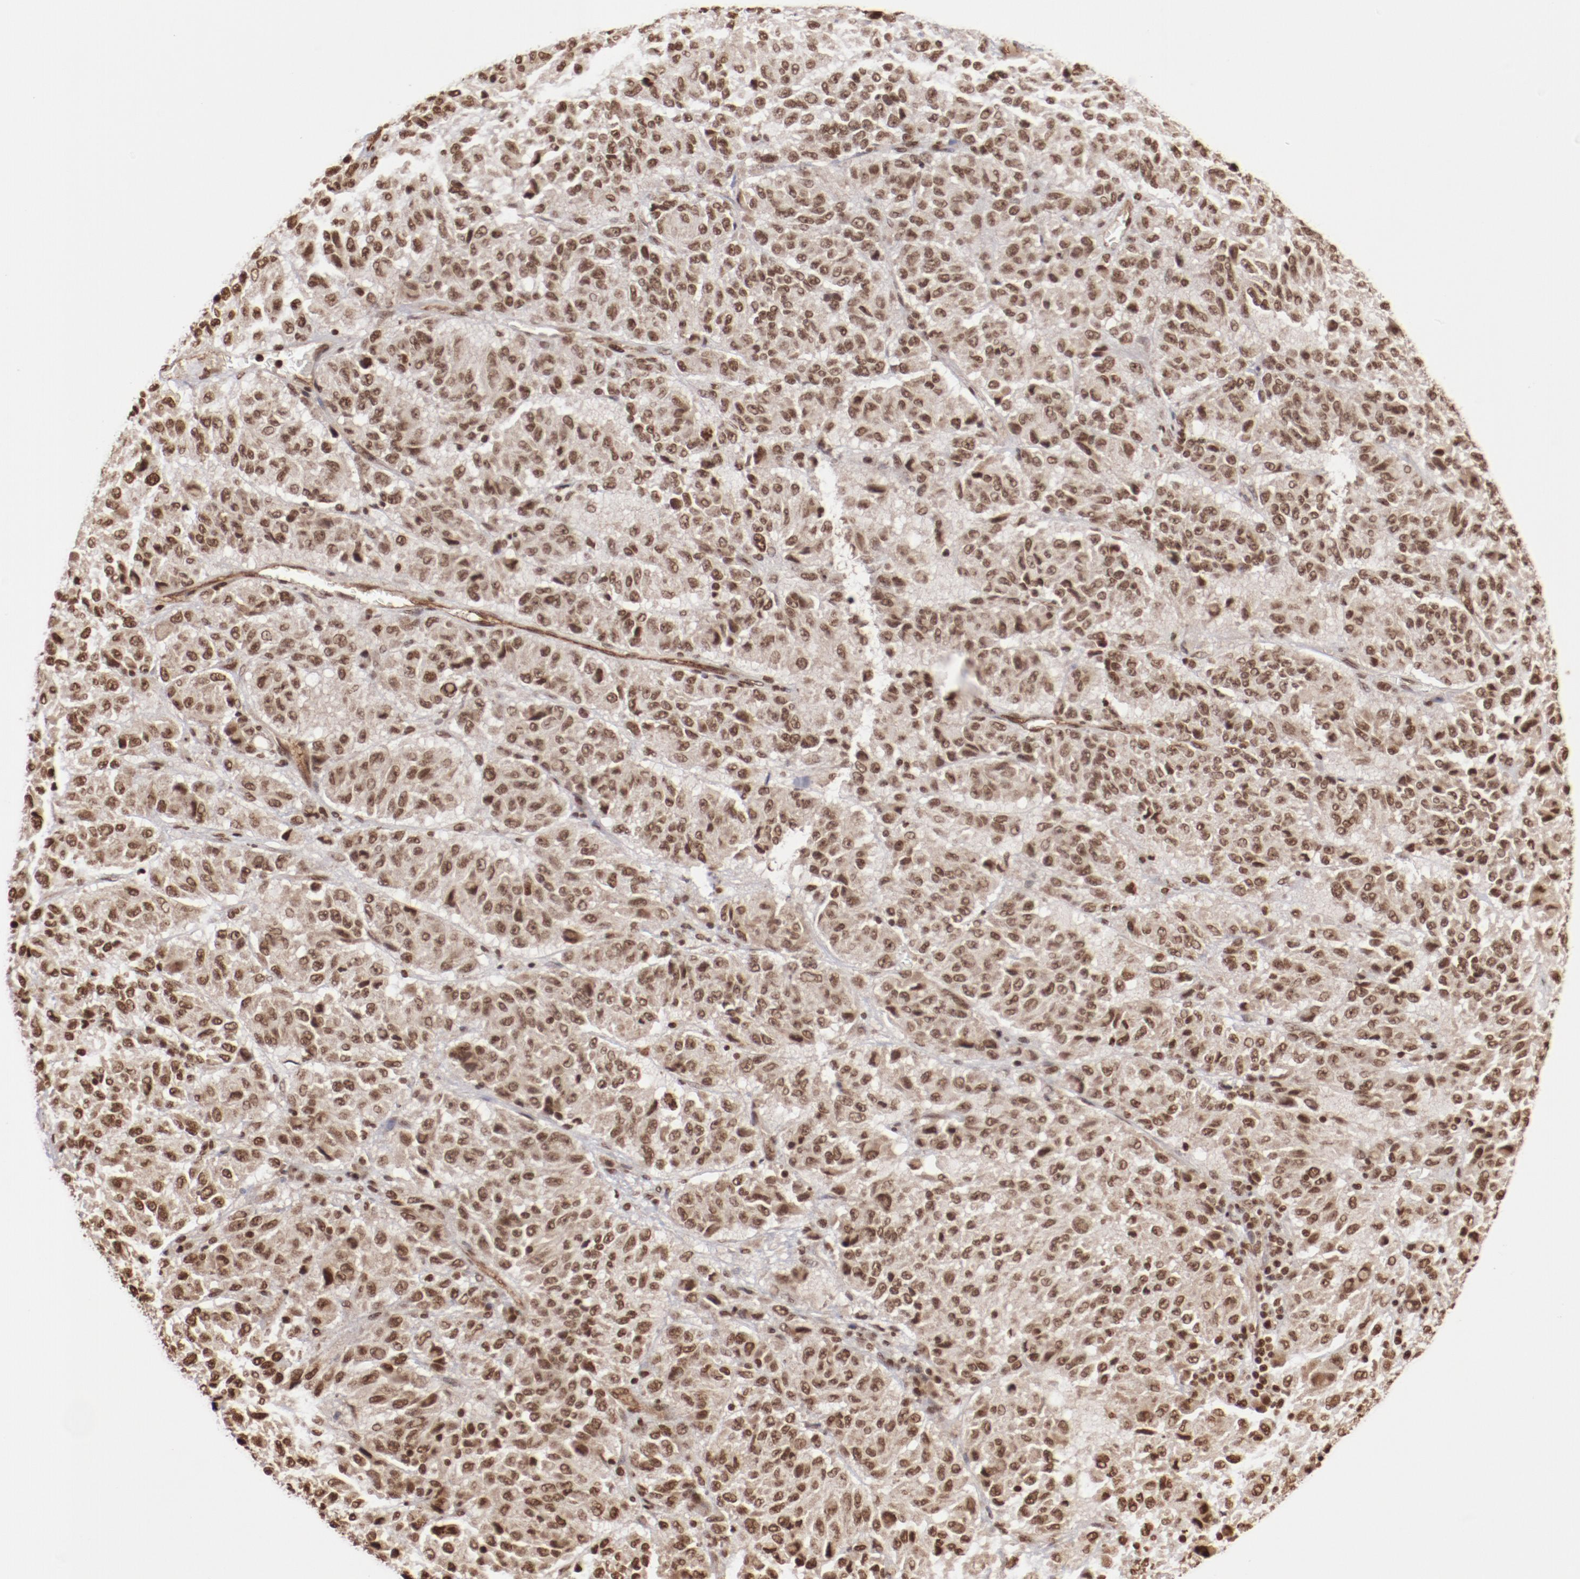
{"staining": {"intensity": "moderate", "quantity": ">75%", "location": "nuclear"}, "tissue": "melanoma", "cell_type": "Tumor cells", "image_type": "cancer", "snomed": [{"axis": "morphology", "description": "Malignant melanoma, Metastatic site"}, {"axis": "topography", "description": "Lung"}], "caption": "Melanoma was stained to show a protein in brown. There is medium levels of moderate nuclear staining in approximately >75% of tumor cells. The staining was performed using DAB to visualize the protein expression in brown, while the nuclei were stained in blue with hematoxylin (Magnification: 20x).", "gene": "ABL2", "patient": {"sex": "male", "age": 64}}